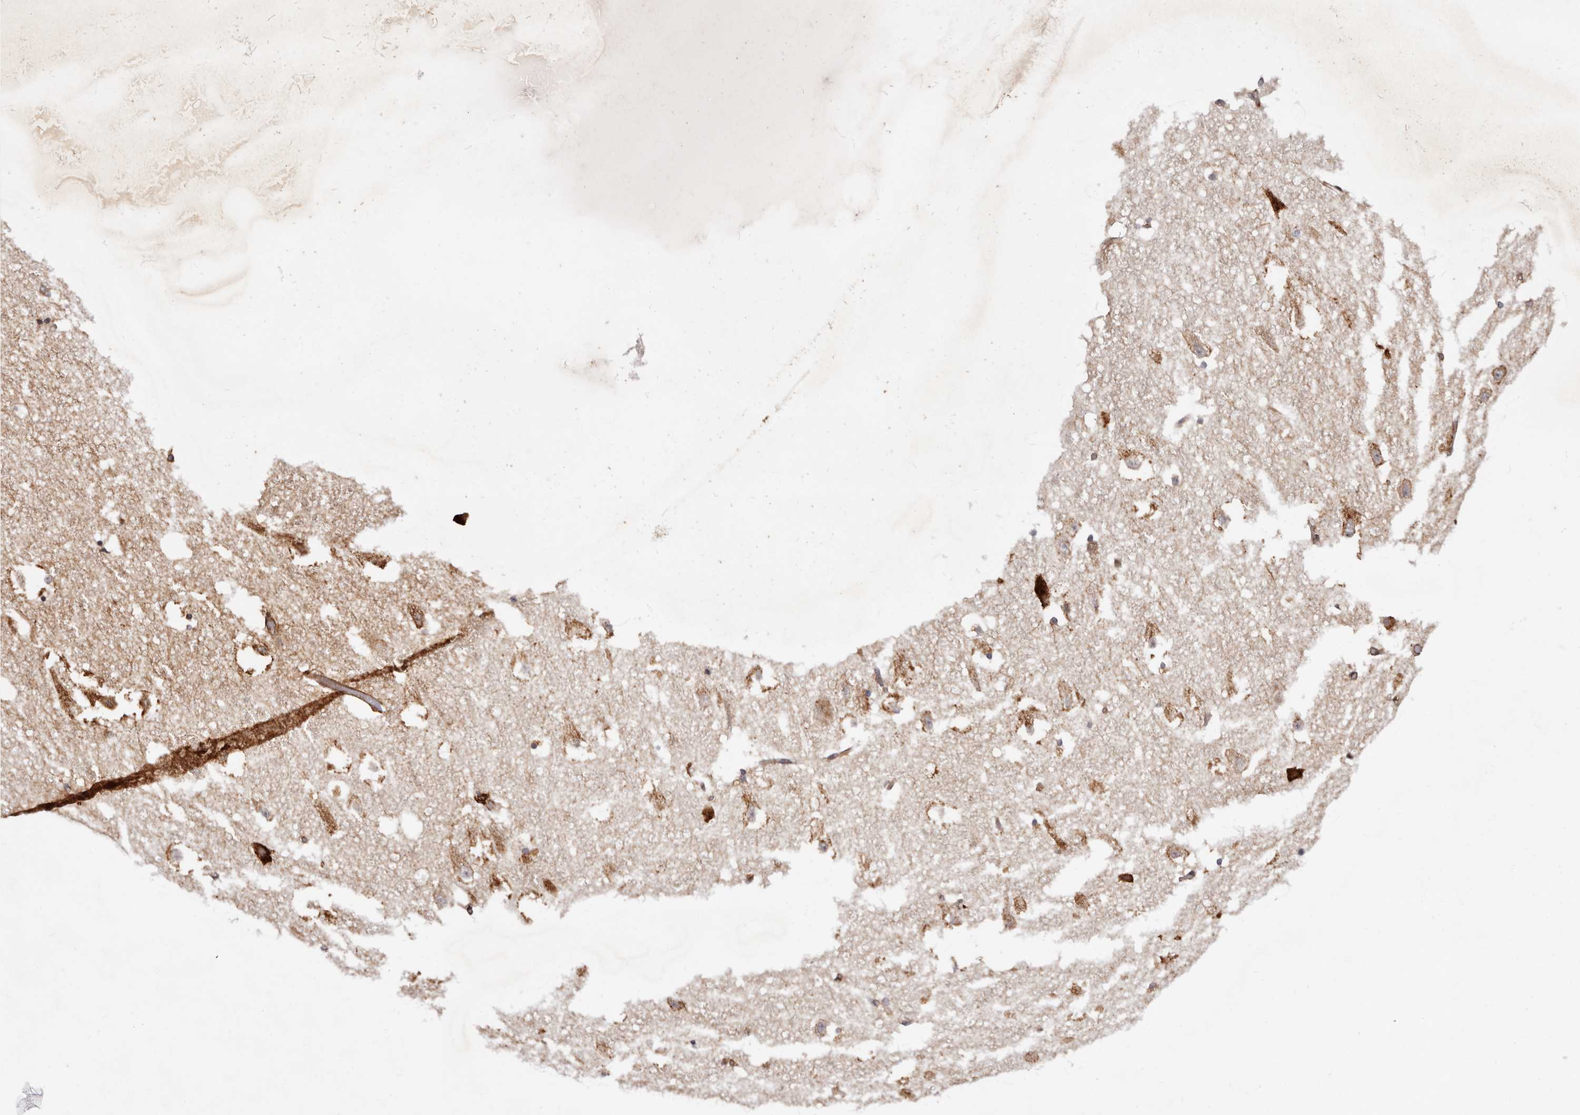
{"staining": {"intensity": "negative", "quantity": "none", "location": "none"}, "tissue": "hippocampus", "cell_type": "Glial cells", "image_type": "normal", "snomed": [{"axis": "morphology", "description": "Normal tissue, NOS"}, {"axis": "topography", "description": "Hippocampus"}], "caption": "A micrograph of hippocampus stained for a protein exhibits no brown staining in glial cells.", "gene": "BCL2L15", "patient": {"sex": "female", "age": 52}}